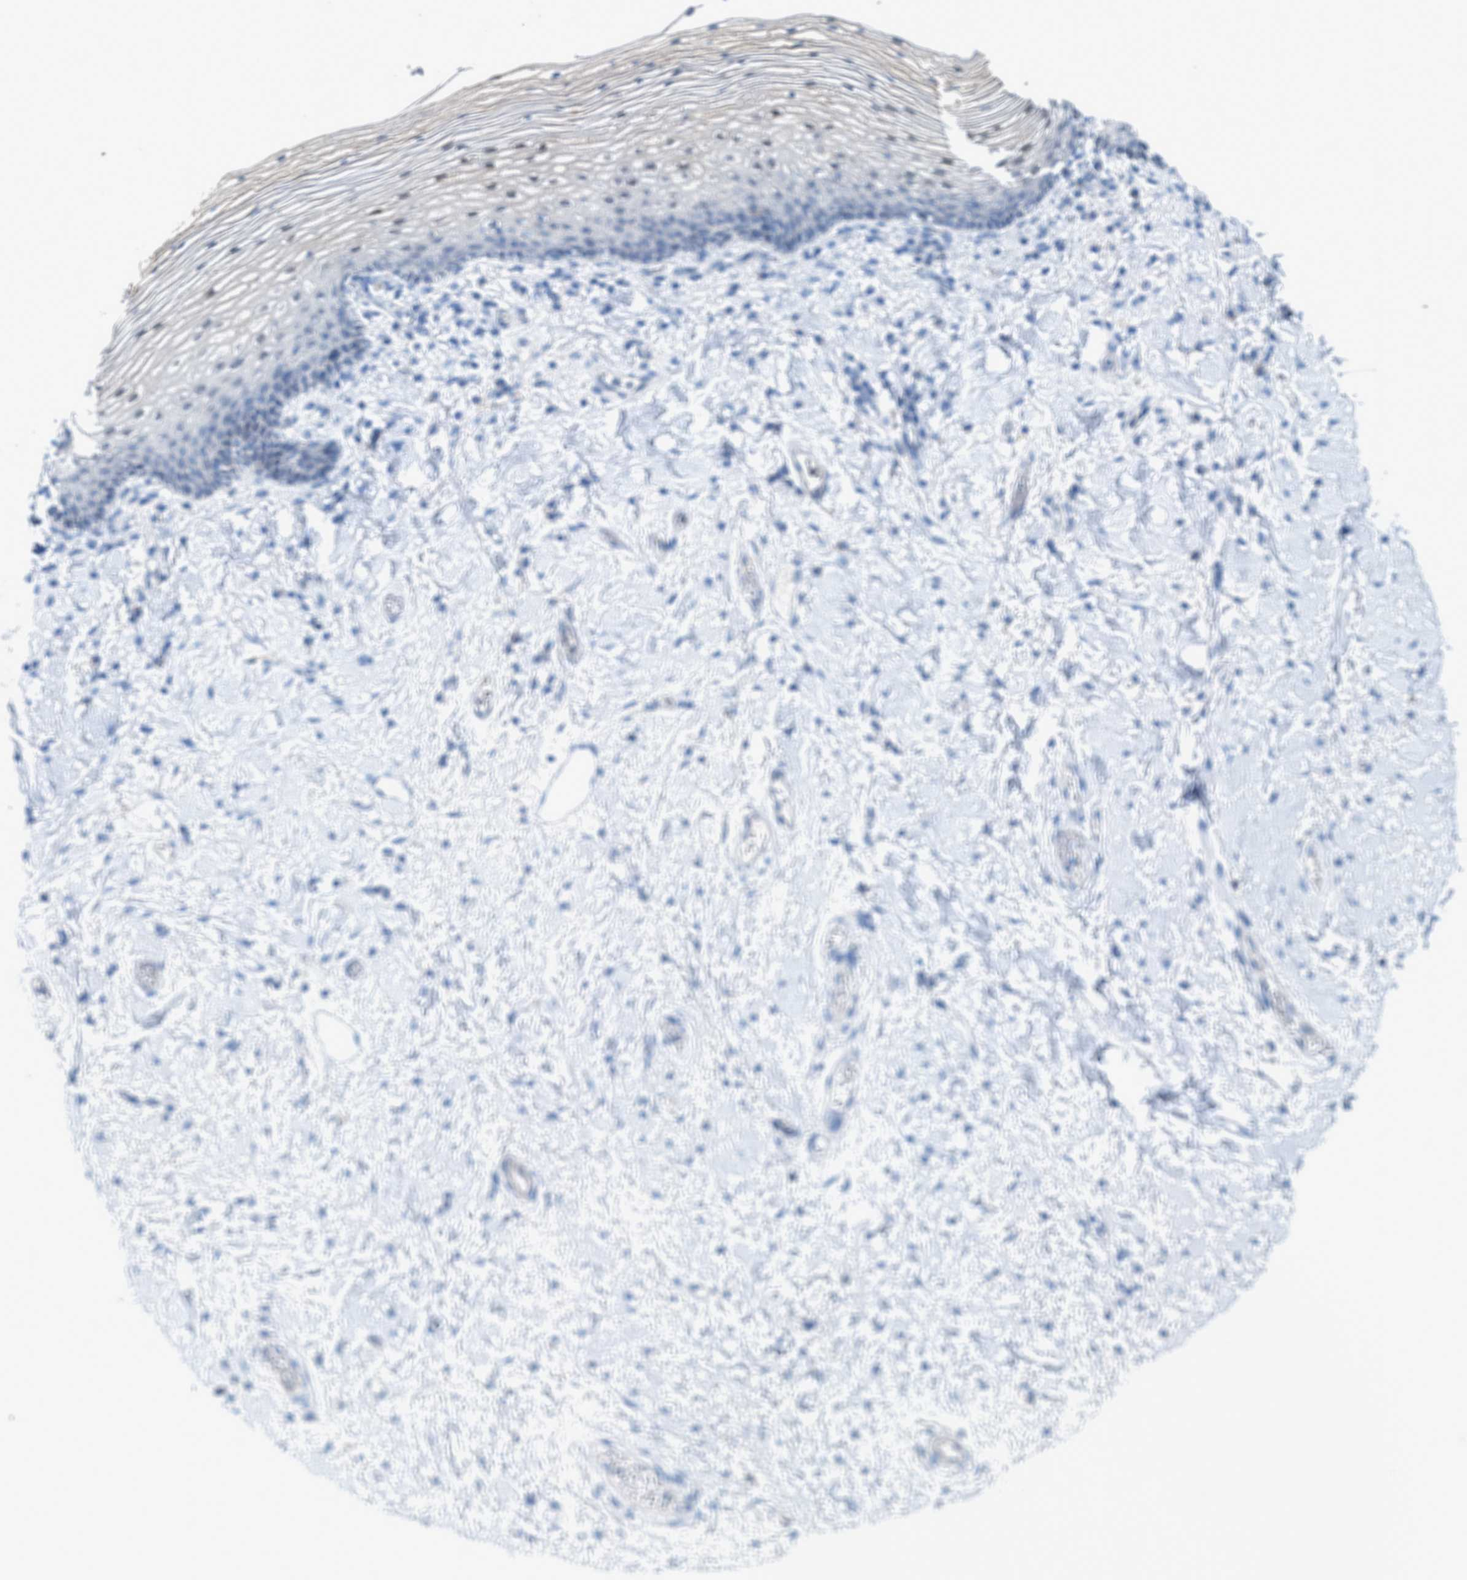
{"staining": {"intensity": "weak", "quantity": "25%-75%", "location": "nuclear"}, "tissue": "vagina", "cell_type": "Squamous epithelial cells", "image_type": "normal", "snomed": [{"axis": "morphology", "description": "Normal tissue, NOS"}, {"axis": "topography", "description": "Vagina"}], "caption": "Protein expression analysis of unremarkable human vagina reveals weak nuclear expression in about 25%-75% of squamous epithelial cells.", "gene": "PPM1D", "patient": {"sex": "female", "age": 60}}